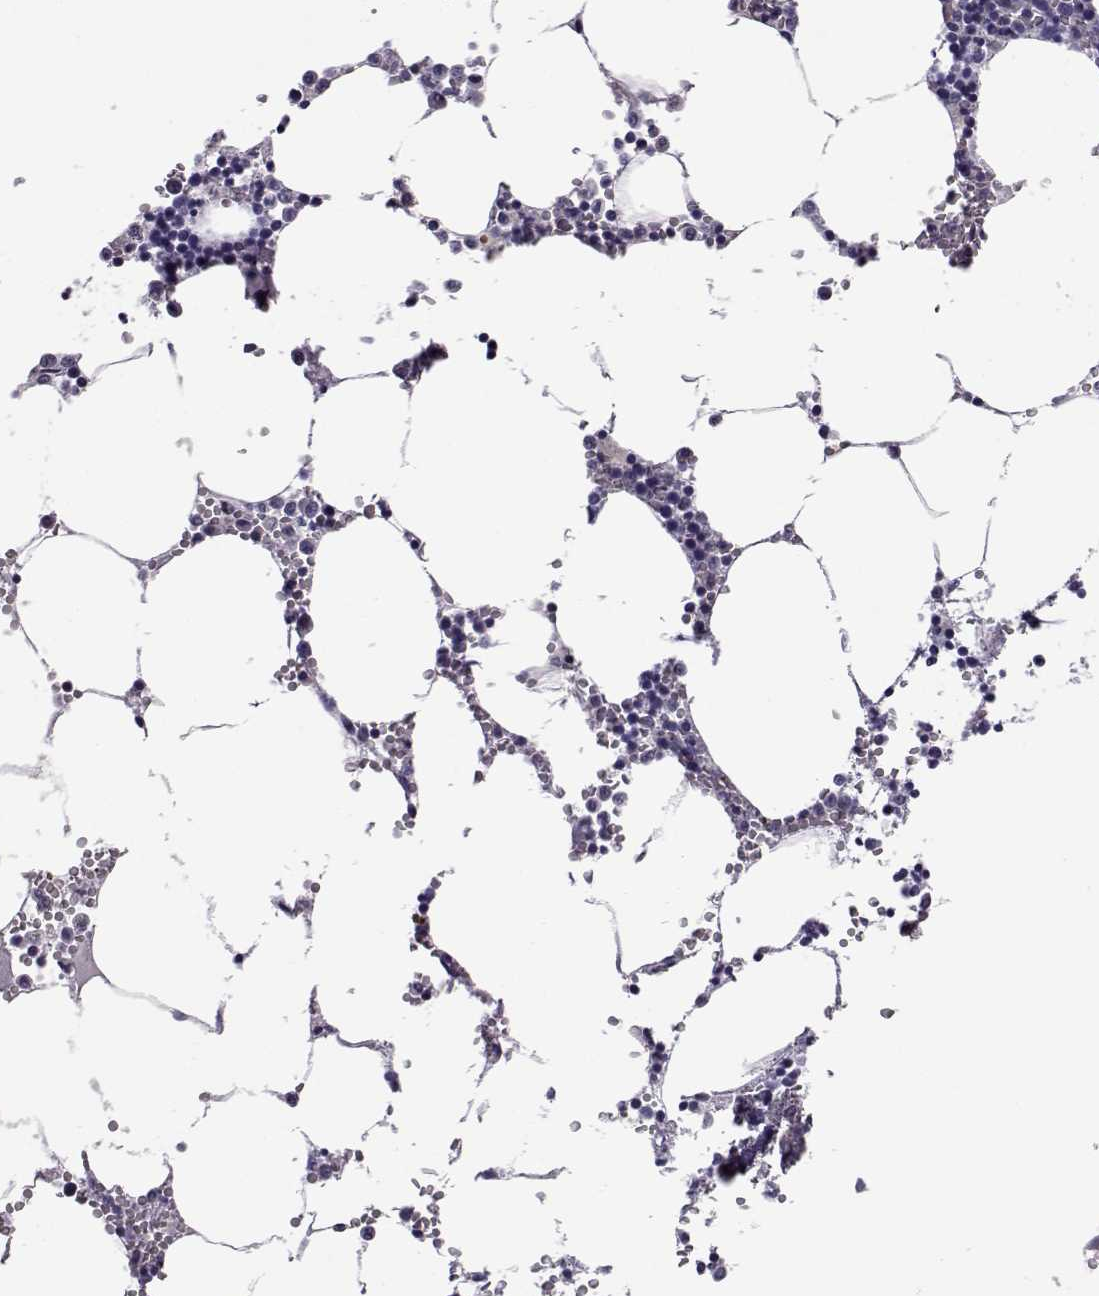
{"staining": {"intensity": "negative", "quantity": "none", "location": "none"}, "tissue": "bone marrow", "cell_type": "Hematopoietic cells", "image_type": "normal", "snomed": [{"axis": "morphology", "description": "Normal tissue, NOS"}, {"axis": "topography", "description": "Bone marrow"}], "caption": "Human bone marrow stained for a protein using immunohistochemistry (IHC) reveals no positivity in hematopoietic cells.", "gene": "VGF", "patient": {"sex": "male", "age": 54}}